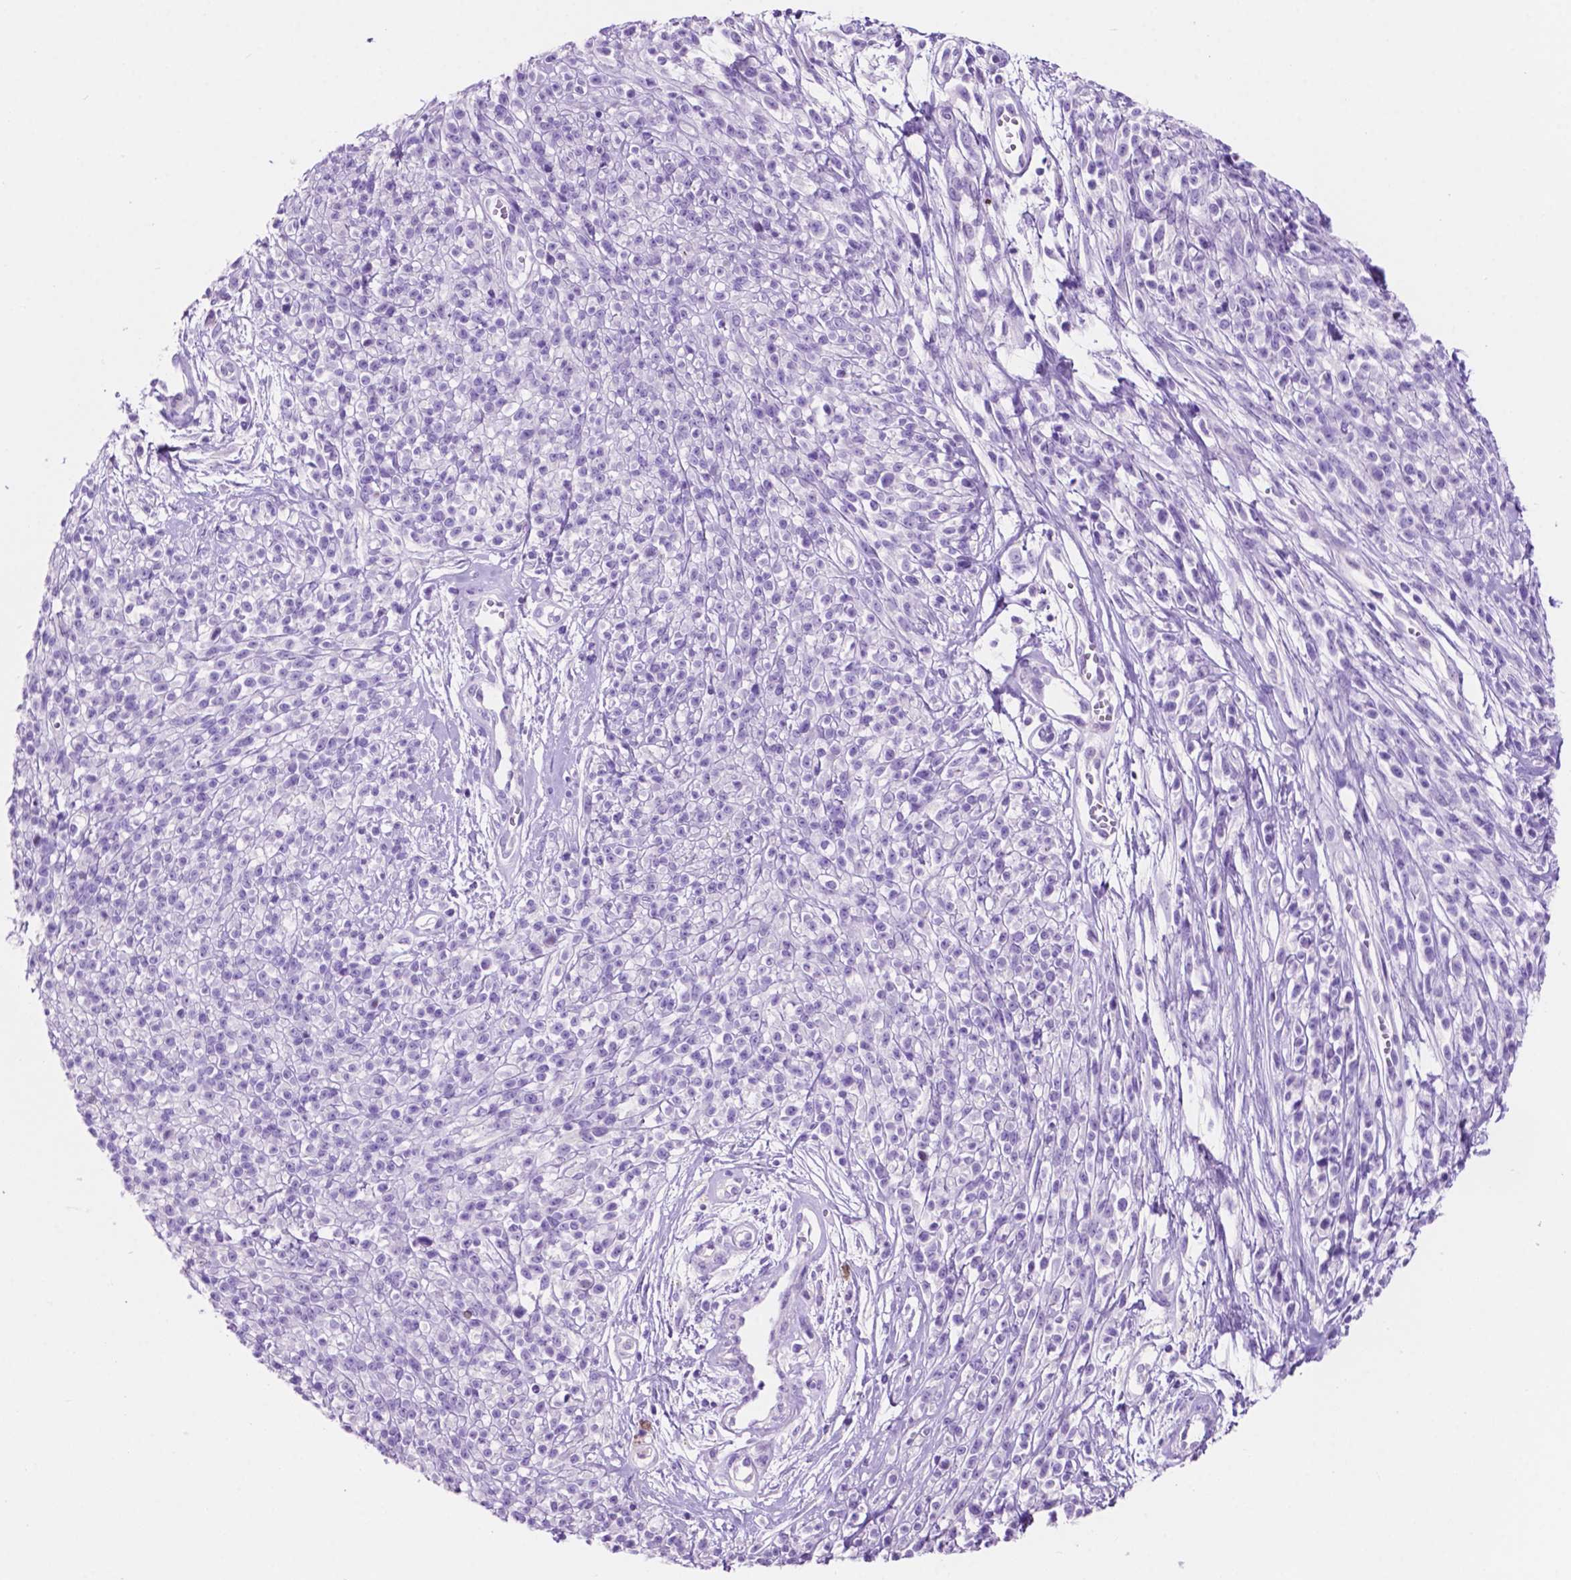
{"staining": {"intensity": "negative", "quantity": "none", "location": "none"}, "tissue": "melanoma", "cell_type": "Tumor cells", "image_type": "cancer", "snomed": [{"axis": "morphology", "description": "Malignant melanoma, NOS"}, {"axis": "topography", "description": "Skin"}, {"axis": "topography", "description": "Skin of trunk"}], "caption": "DAB immunohistochemical staining of malignant melanoma displays no significant staining in tumor cells.", "gene": "IGFN1", "patient": {"sex": "male", "age": 74}}